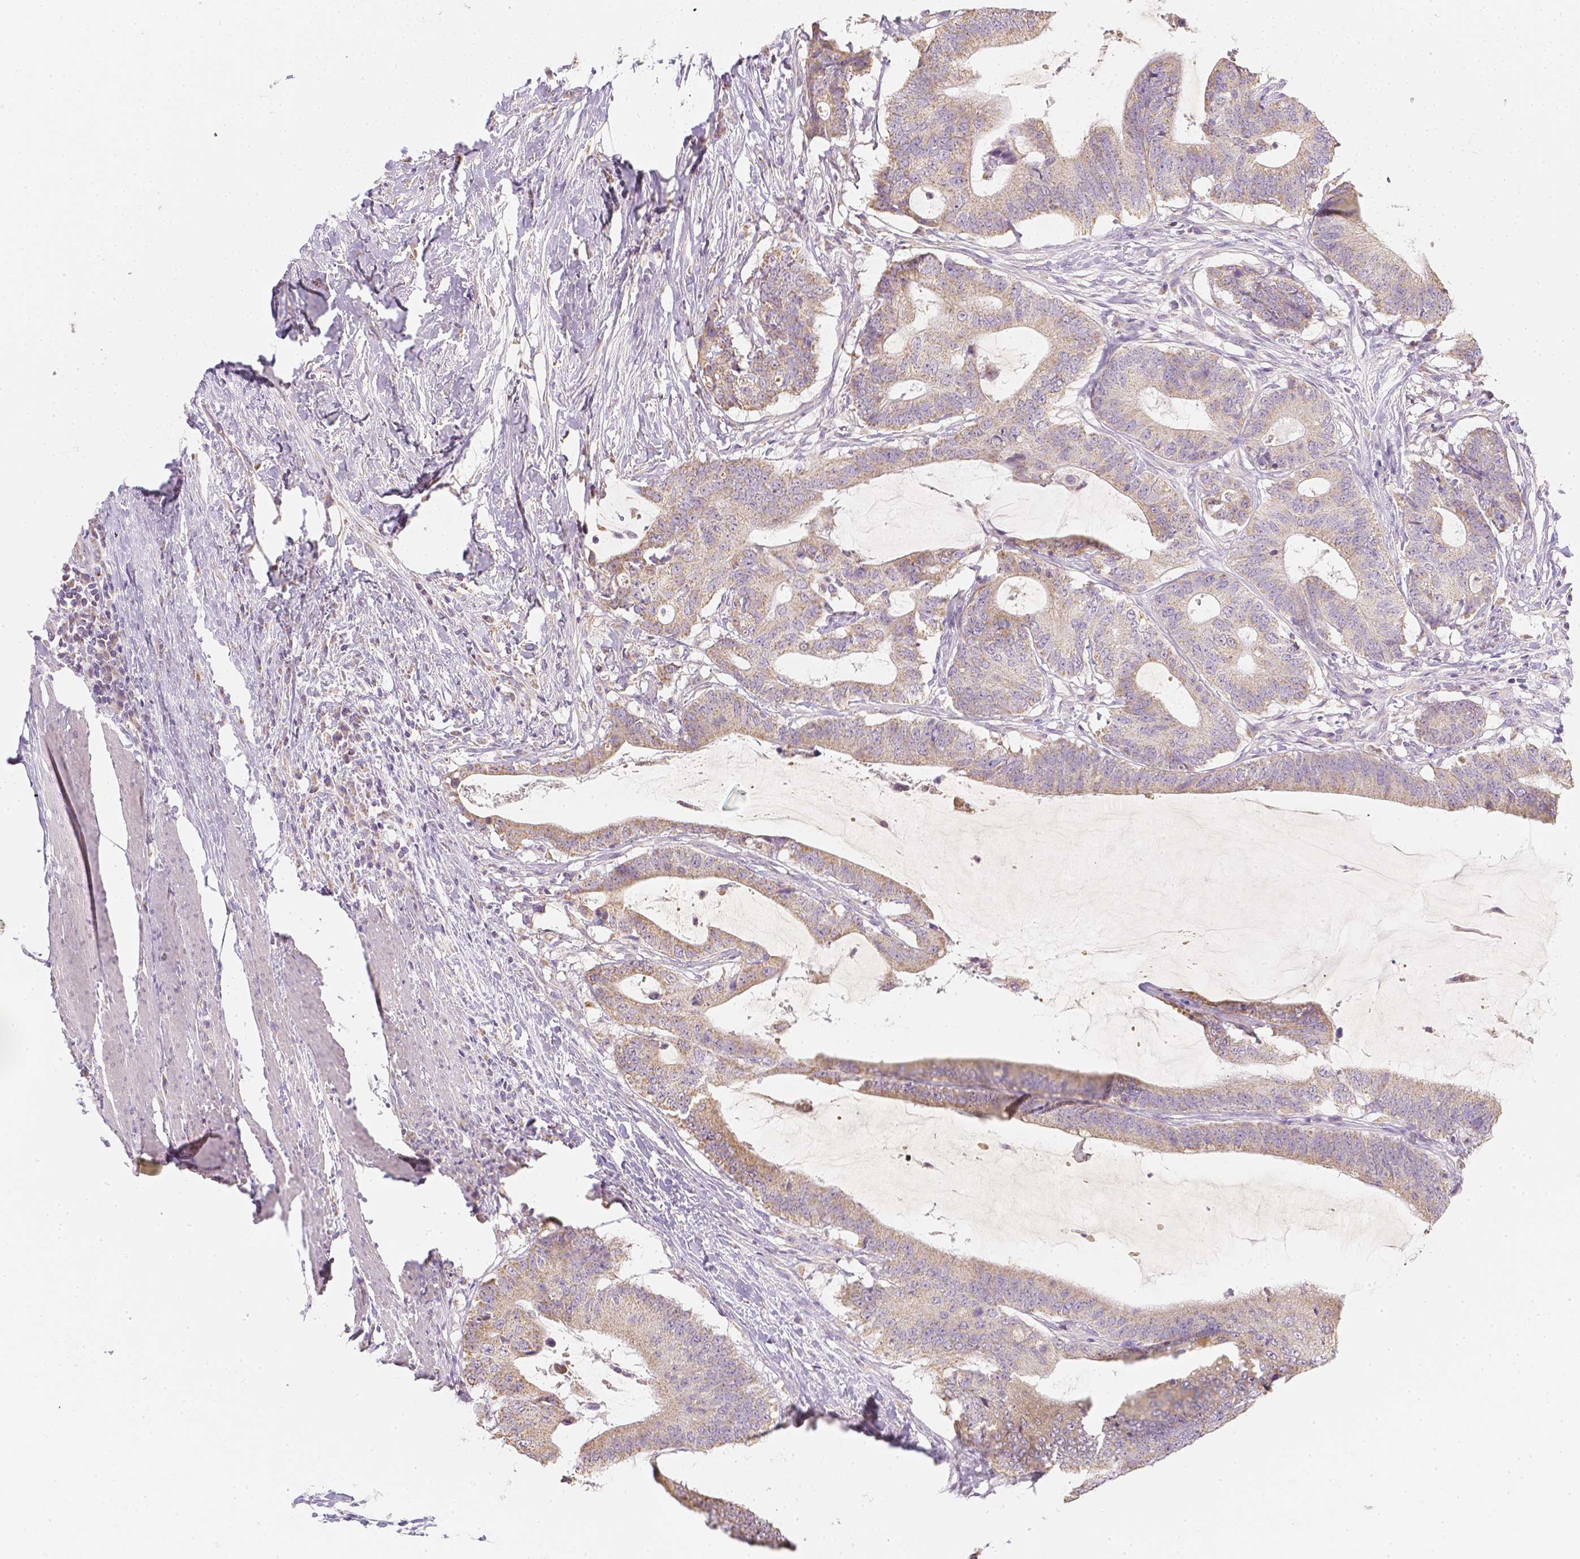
{"staining": {"intensity": "weak", "quantity": ">75%", "location": "cytoplasmic/membranous"}, "tissue": "colorectal cancer", "cell_type": "Tumor cells", "image_type": "cancer", "snomed": [{"axis": "morphology", "description": "Adenocarcinoma, NOS"}, {"axis": "topography", "description": "Colon"}], "caption": "This is a histology image of IHC staining of colorectal adenocarcinoma, which shows weak staining in the cytoplasmic/membranous of tumor cells.", "gene": "NVL", "patient": {"sex": "female", "age": 43}}